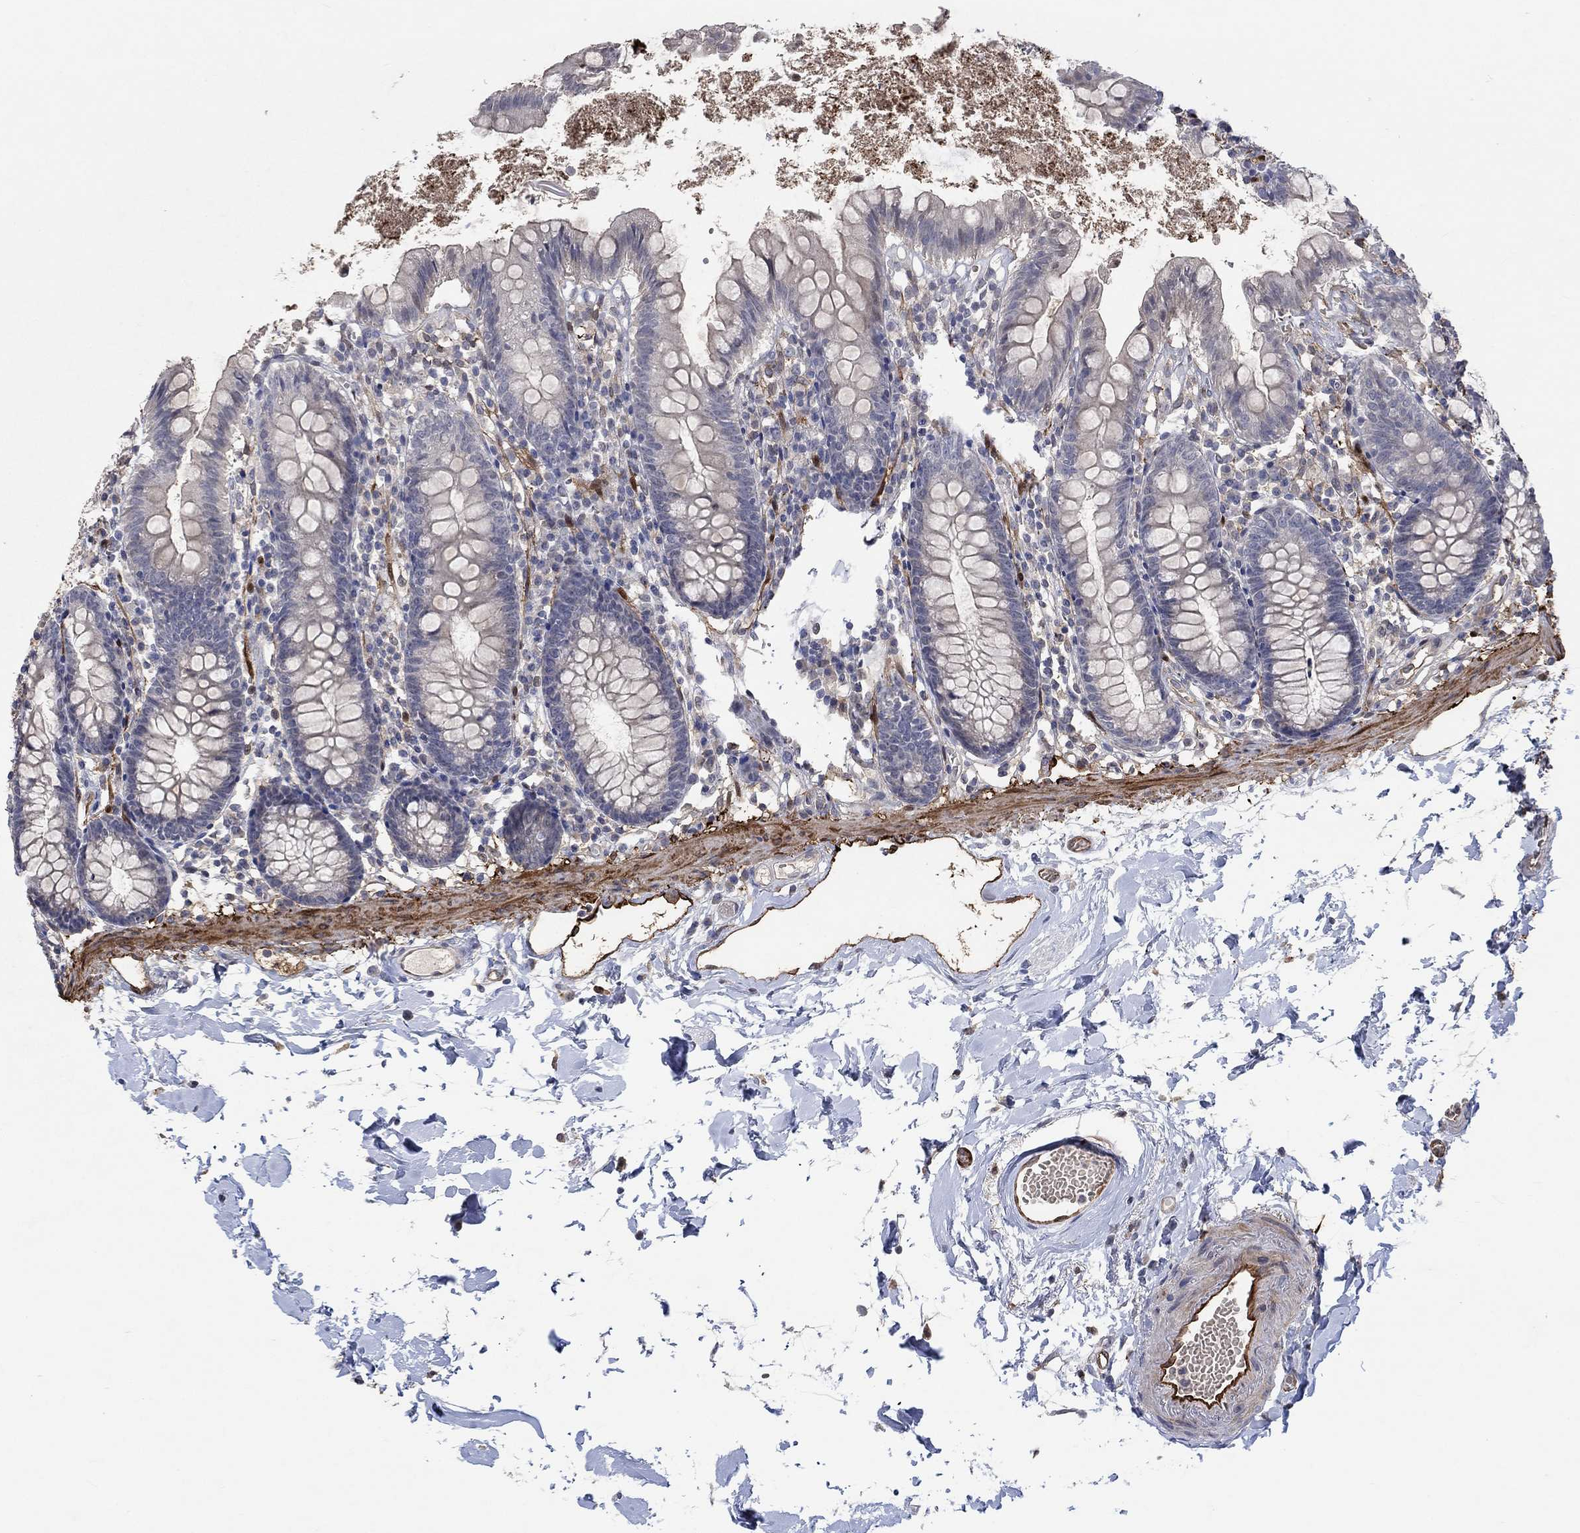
{"staining": {"intensity": "negative", "quantity": "none", "location": "none"}, "tissue": "small intestine", "cell_type": "Glandular cells", "image_type": "normal", "snomed": [{"axis": "morphology", "description": "Normal tissue, NOS"}, {"axis": "topography", "description": "Small intestine"}], "caption": "High magnification brightfield microscopy of benign small intestine stained with DAB (brown) and counterstained with hematoxylin (blue): glandular cells show no significant expression.", "gene": "TGM2", "patient": {"sex": "female", "age": 90}}